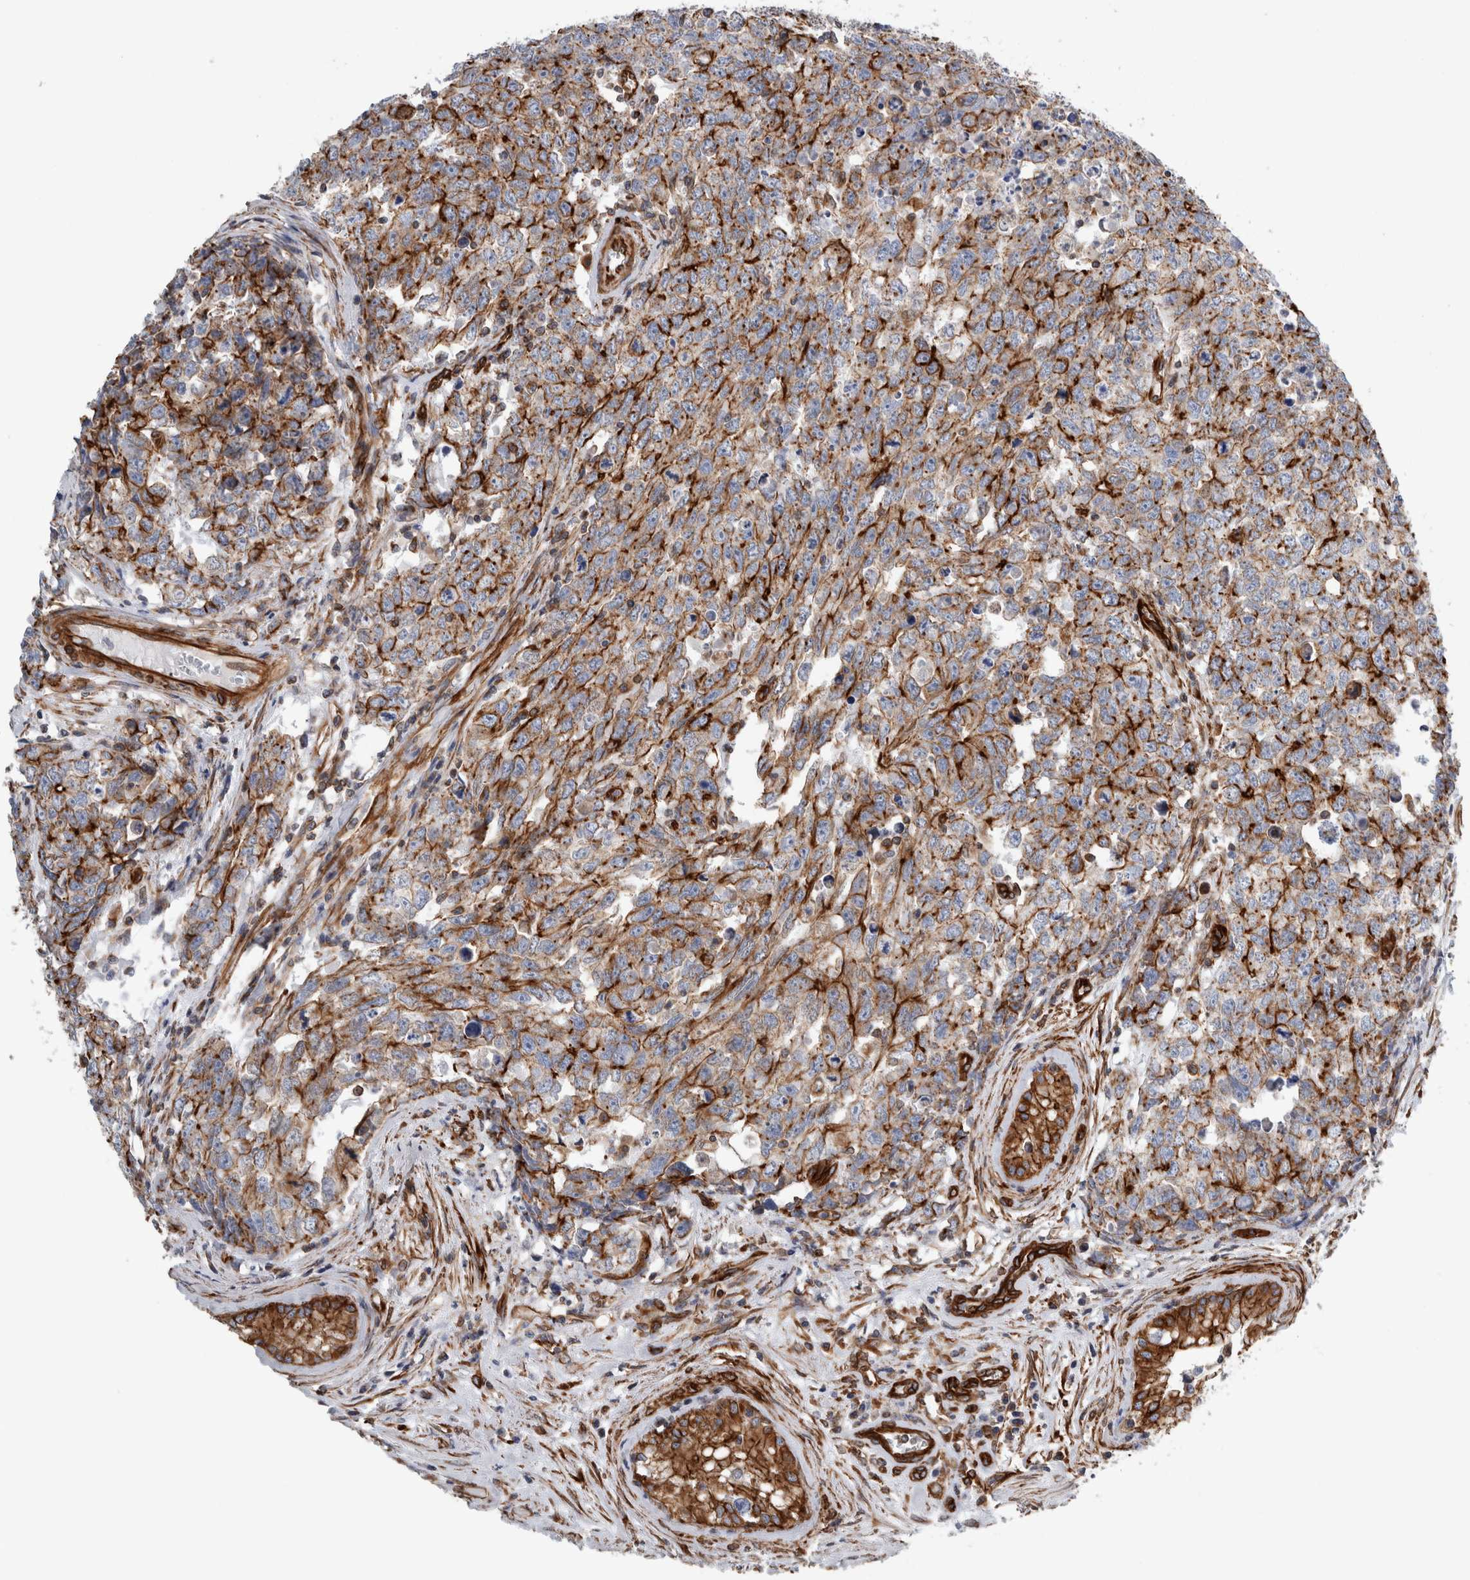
{"staining": {"intensity": "strong", "quantity": ">75%", "location": "cytoplasmic/membranous"}, "tissue": "testis cancer", "cell_type": "Tumor cells", "image_type": "cancer", "snomed": [{"axis": "morphology", "description": "Carcinoma, Embryonal, NOS"}, {"axis": "topography", "description": "Testis"}], "caption": "Tumor cells reveal high levels of strong cytoplasmic/membranous positivity in about >75% of cells in human testis cancer (embryonal carcinoma).", "gene": "PLEC", "patient": {"sex": "male", "age": 28}}